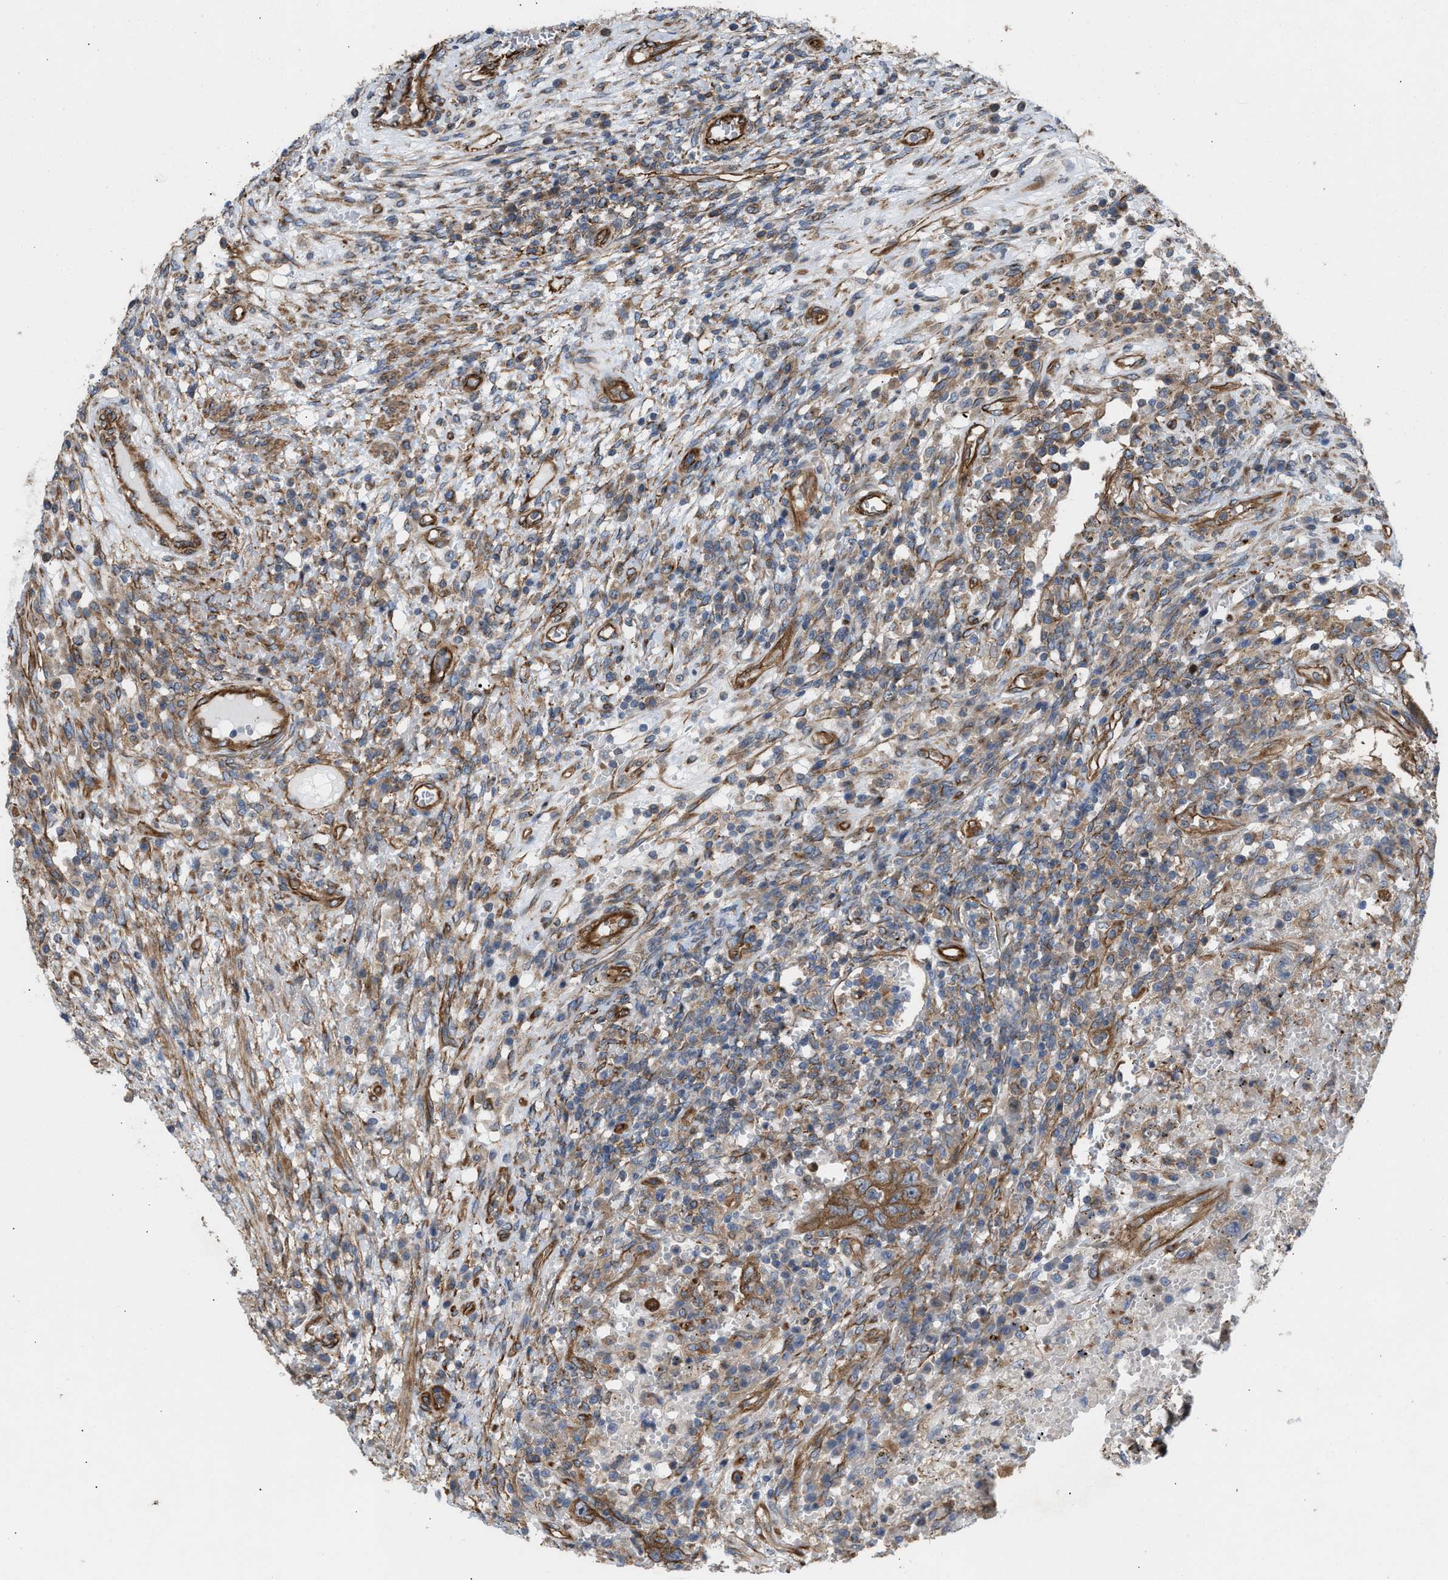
{"staining": {"intensity": "moderate", "quantity": "<25%", "location": "cytoplasmic/membranous"}, "tissue": "testis cancer", "cell_type": "Tumor cells", "image_type": "cancer", "snomed": [{"axis": "morphology", "description": "Carcinoma, Embryonal, NOS"}, {"axis": "topography", "description": "Testis"}], "caption": "Immunohistochemical staining of human testis cancer demonstrates low levels of moderate cytoplasmic/membranous staining in about <25% of tumor cells. Nuclei are stained in blue.", "gene": "EPS15L1", "patient": {"sex": "male", "age": 26}}